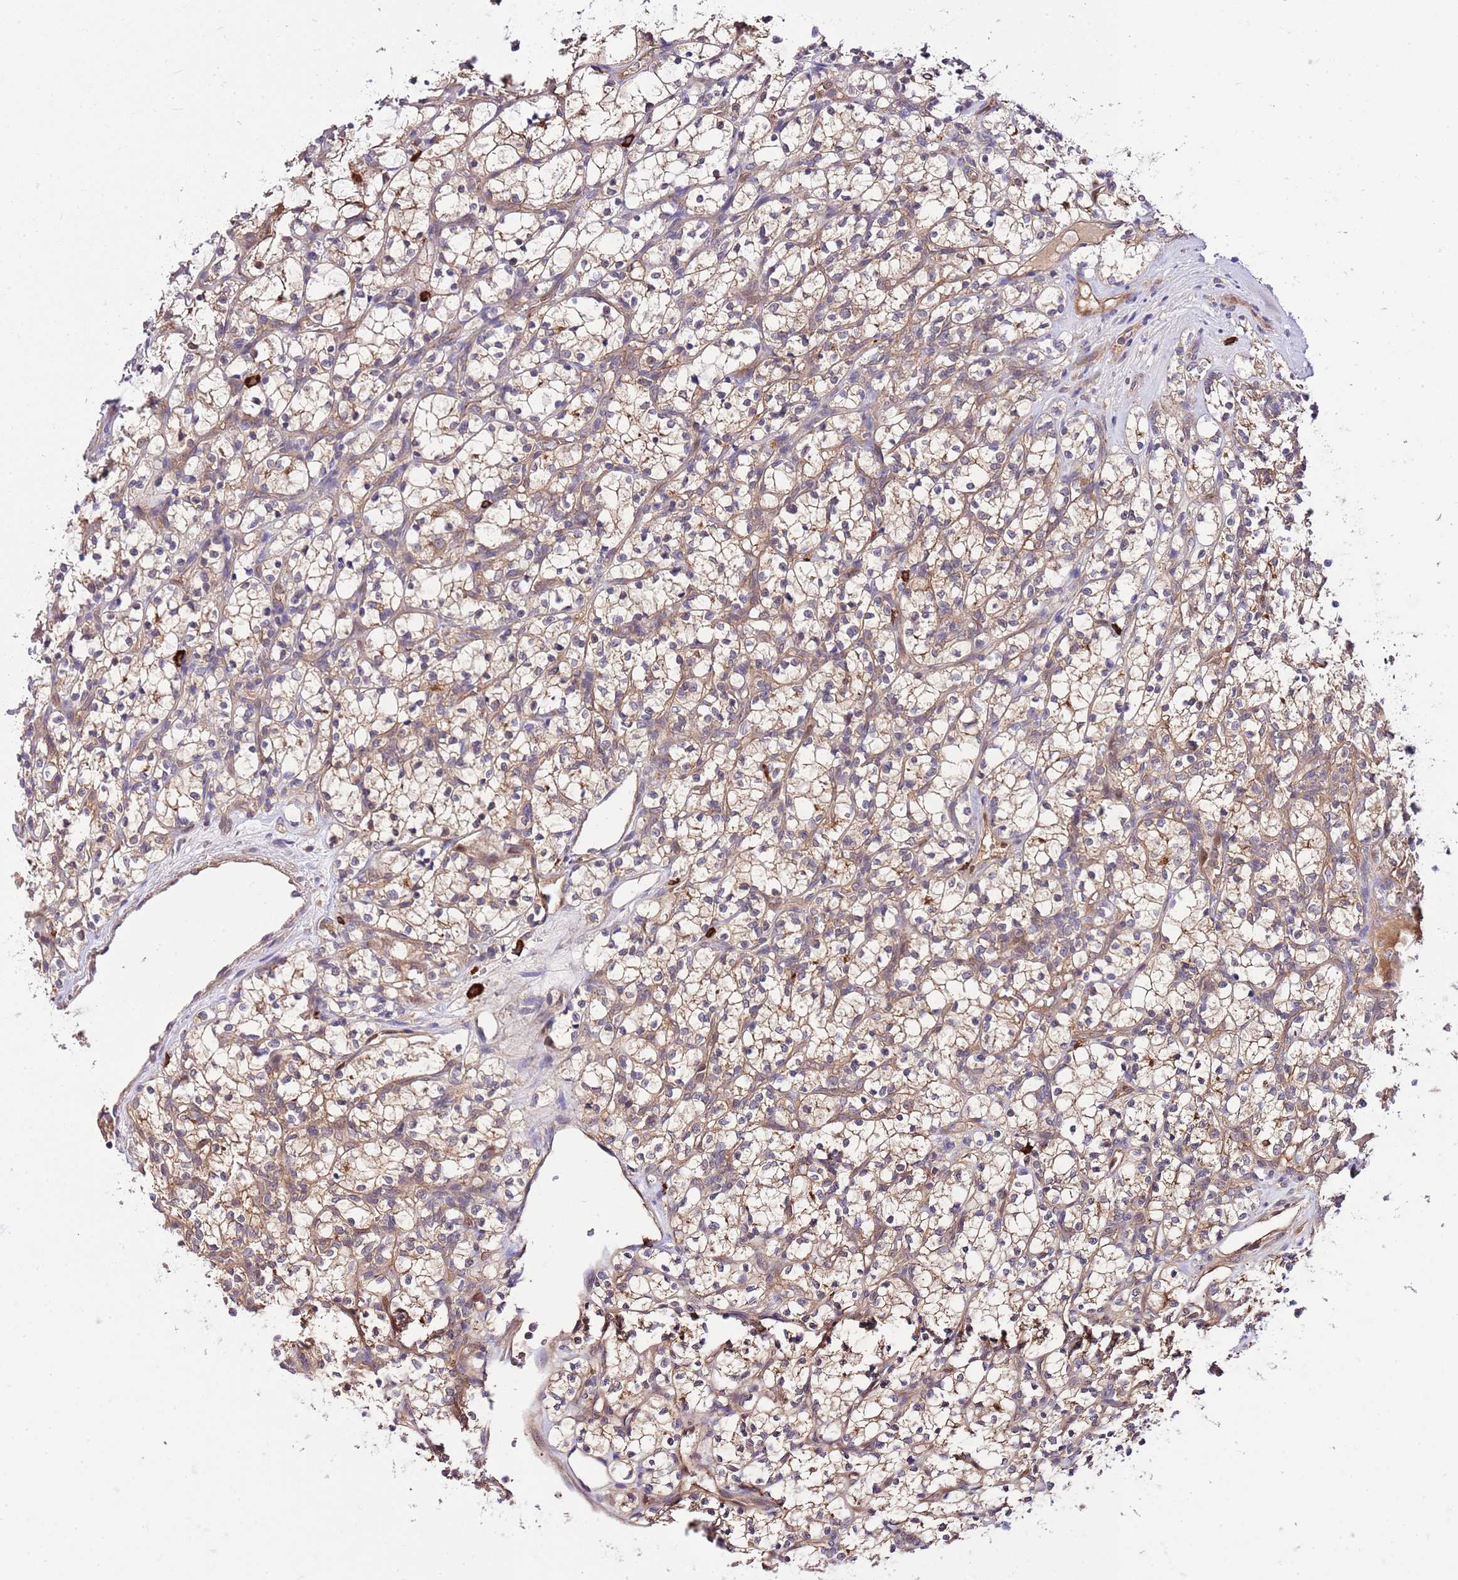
{"staining": {"intensity": "weak", "quantity": "25%-75%", "location": "cytoplasmic/membranous"}, "tissue": "renal cancer", "cell_type": "Tumor cells", "image_type": "cancer", "snomed": [{"axis": "morphology", "description": "Adenocarcinoma, NOS"}, {"axis": "topography", "description": "Kidney"}], "caption": "A low amount of weak cytoplasmic/membranous positivity is appreciated in approximately 25%-75% of tumor cells in renal cancer tissue. (Brightfield microscopy of DAB IHC at high magnification).", "gene": "DONSON", "patient": {"sex": "female", "age": 69}}